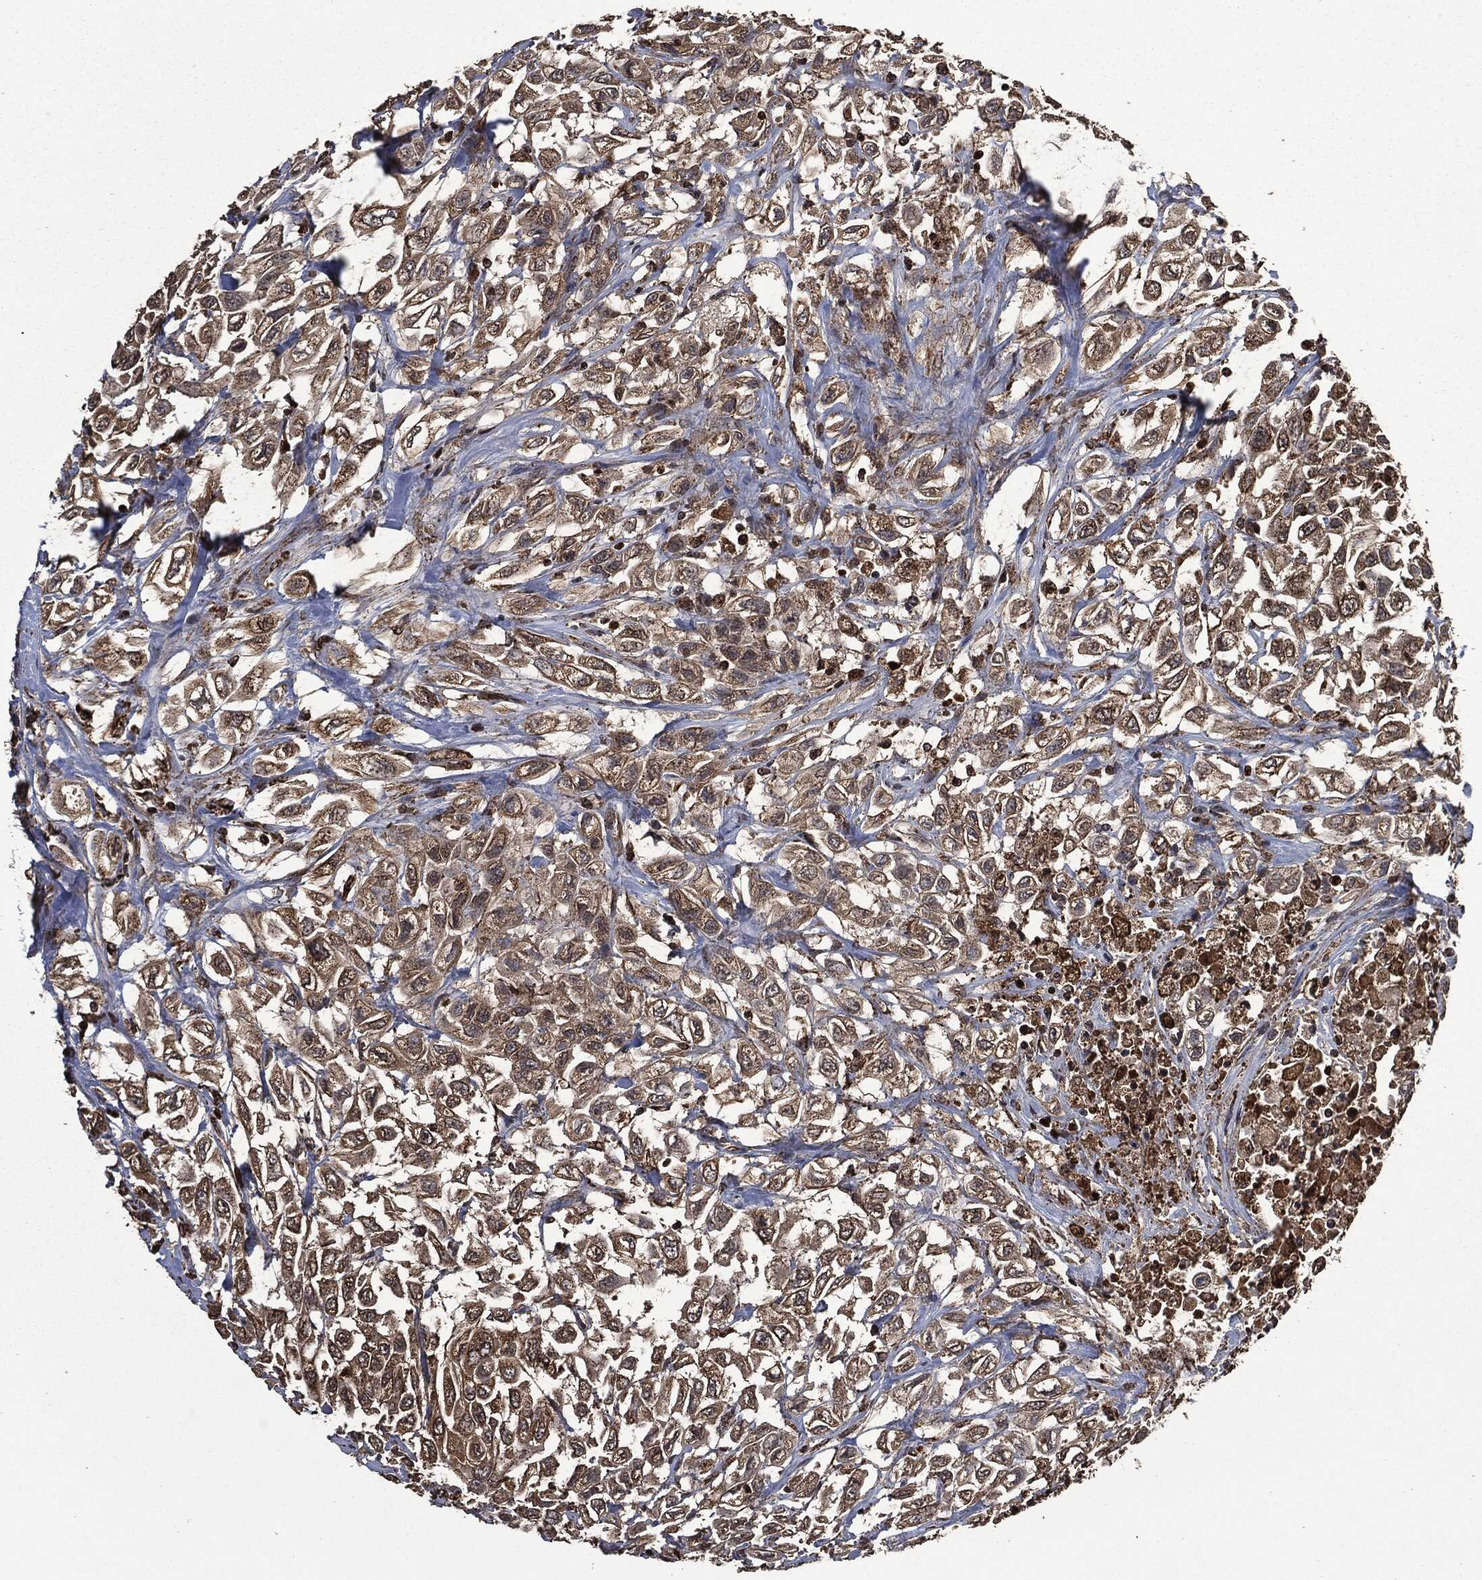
{"staining": {"intensity": "moderate", "quantity": ">75%", "location": "cytoplasmic/membranous"}, "tissue": "urothelial cancer", "cell_type": "Tumor cells", "image_type": "cancer", "snomed": [{"axis": "morphology", "description": "Urothelial carcinoma, High grade"}, {"axis": "topography", "description": "Urinary bladder"}], "caption": "Urothelial cancer stained with a protein marker reveals moderate staining in tumor cells.", "gene": "LIG3", "patient": {"sex": "female", "age": 56}}